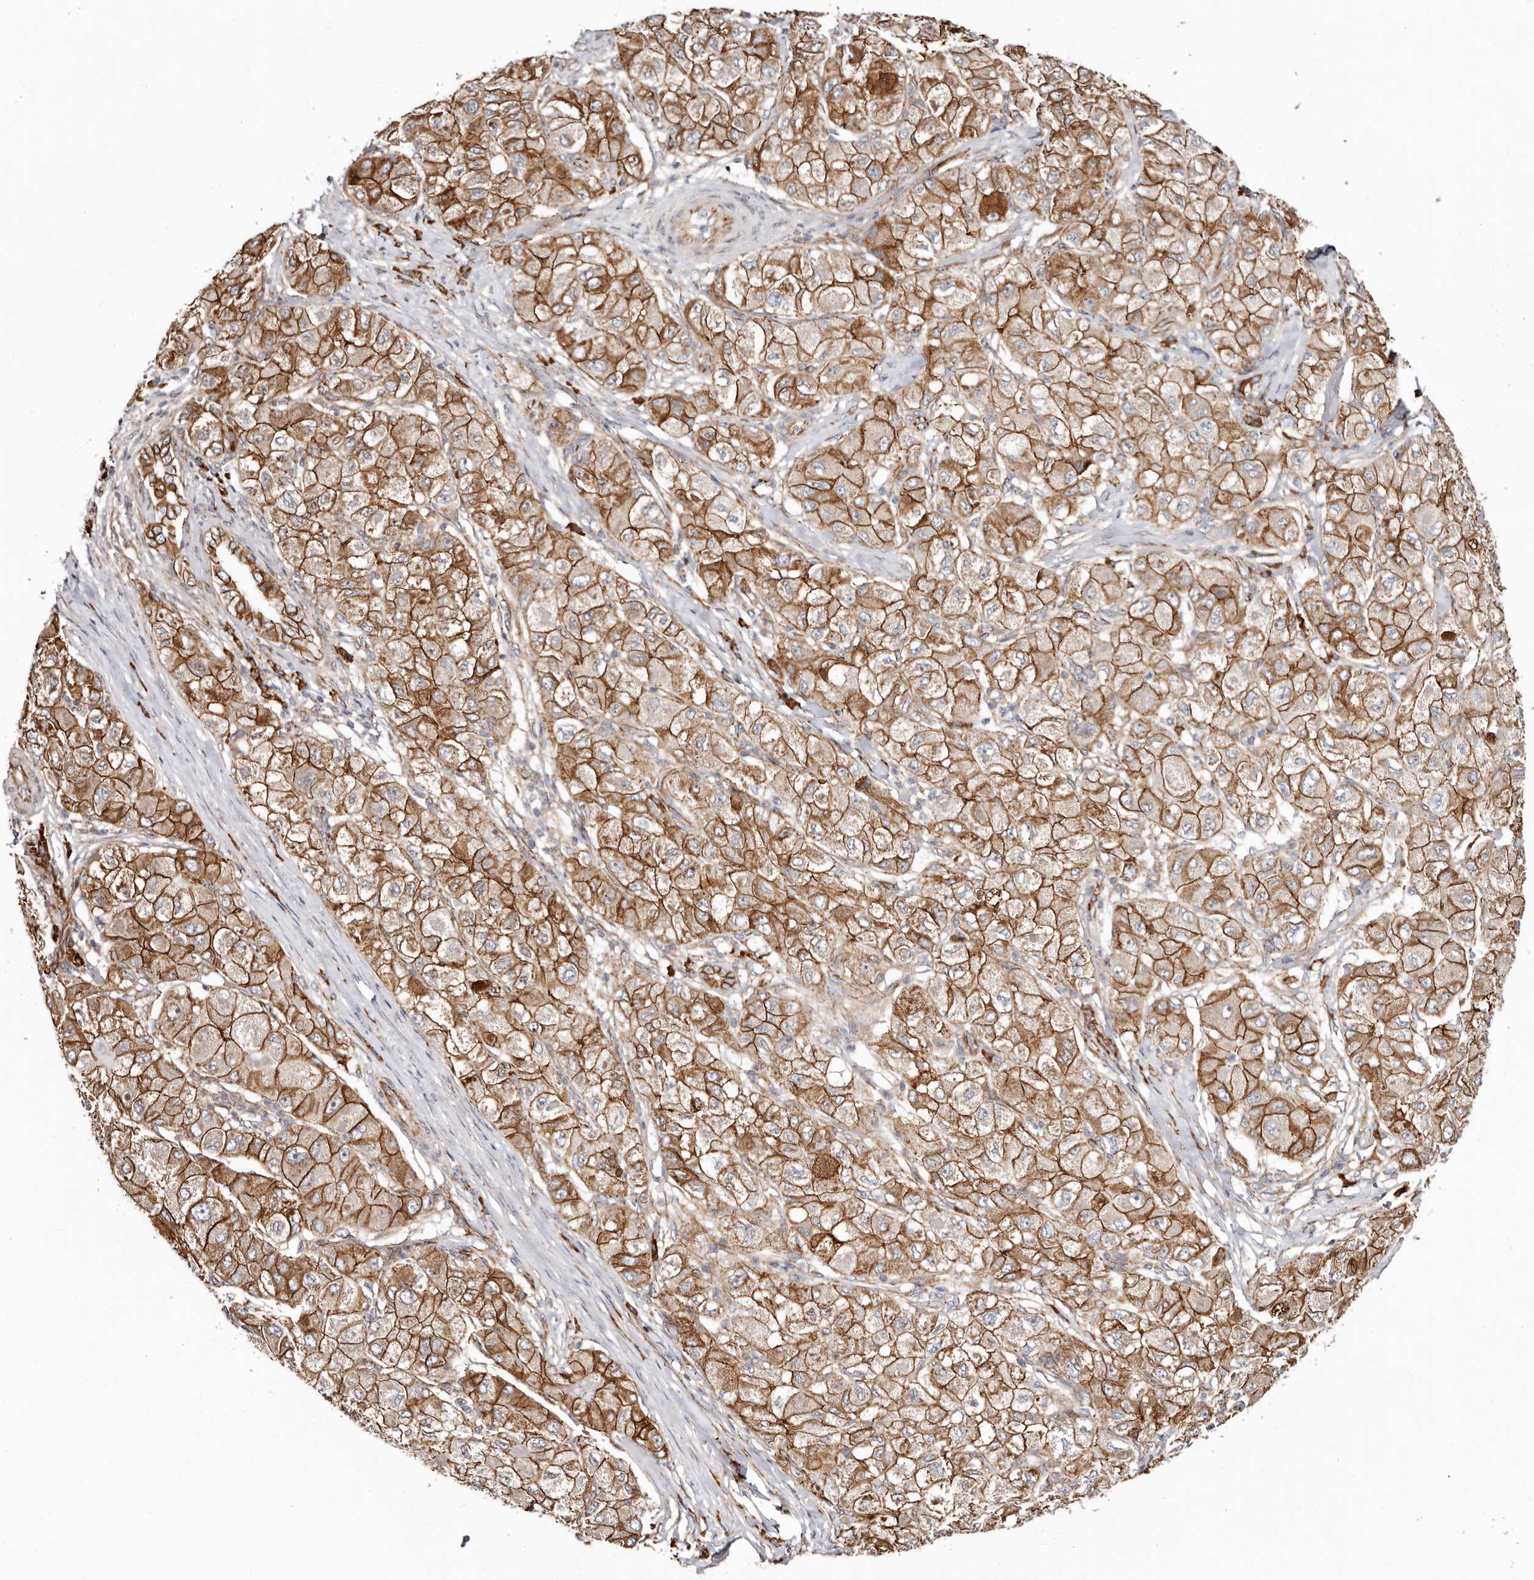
{"staining": {"intensity": "strong", "quantity": ">75%", "location": "cytoplasmic/membranous"}, "tissue": "liver cancer", "cell_type": "Tumor cells", "image_type": "cancer", "snomed": [{"axis": "morphology", "description": "Carcinoma, Hepatocellular, NOS"}, {"axis": "topography", "description": "Liver"}], "caption": "Immunohistochemistry photomicrograph of hepatocellular carcinoma (liver) stained for a protein (brown), which exhibits high levels of strong cytoplasmic/membranous expression in about >75% of tumor cells.", "gene": "CTNNB1", "patient": {"sex": "male", "age": 80}}